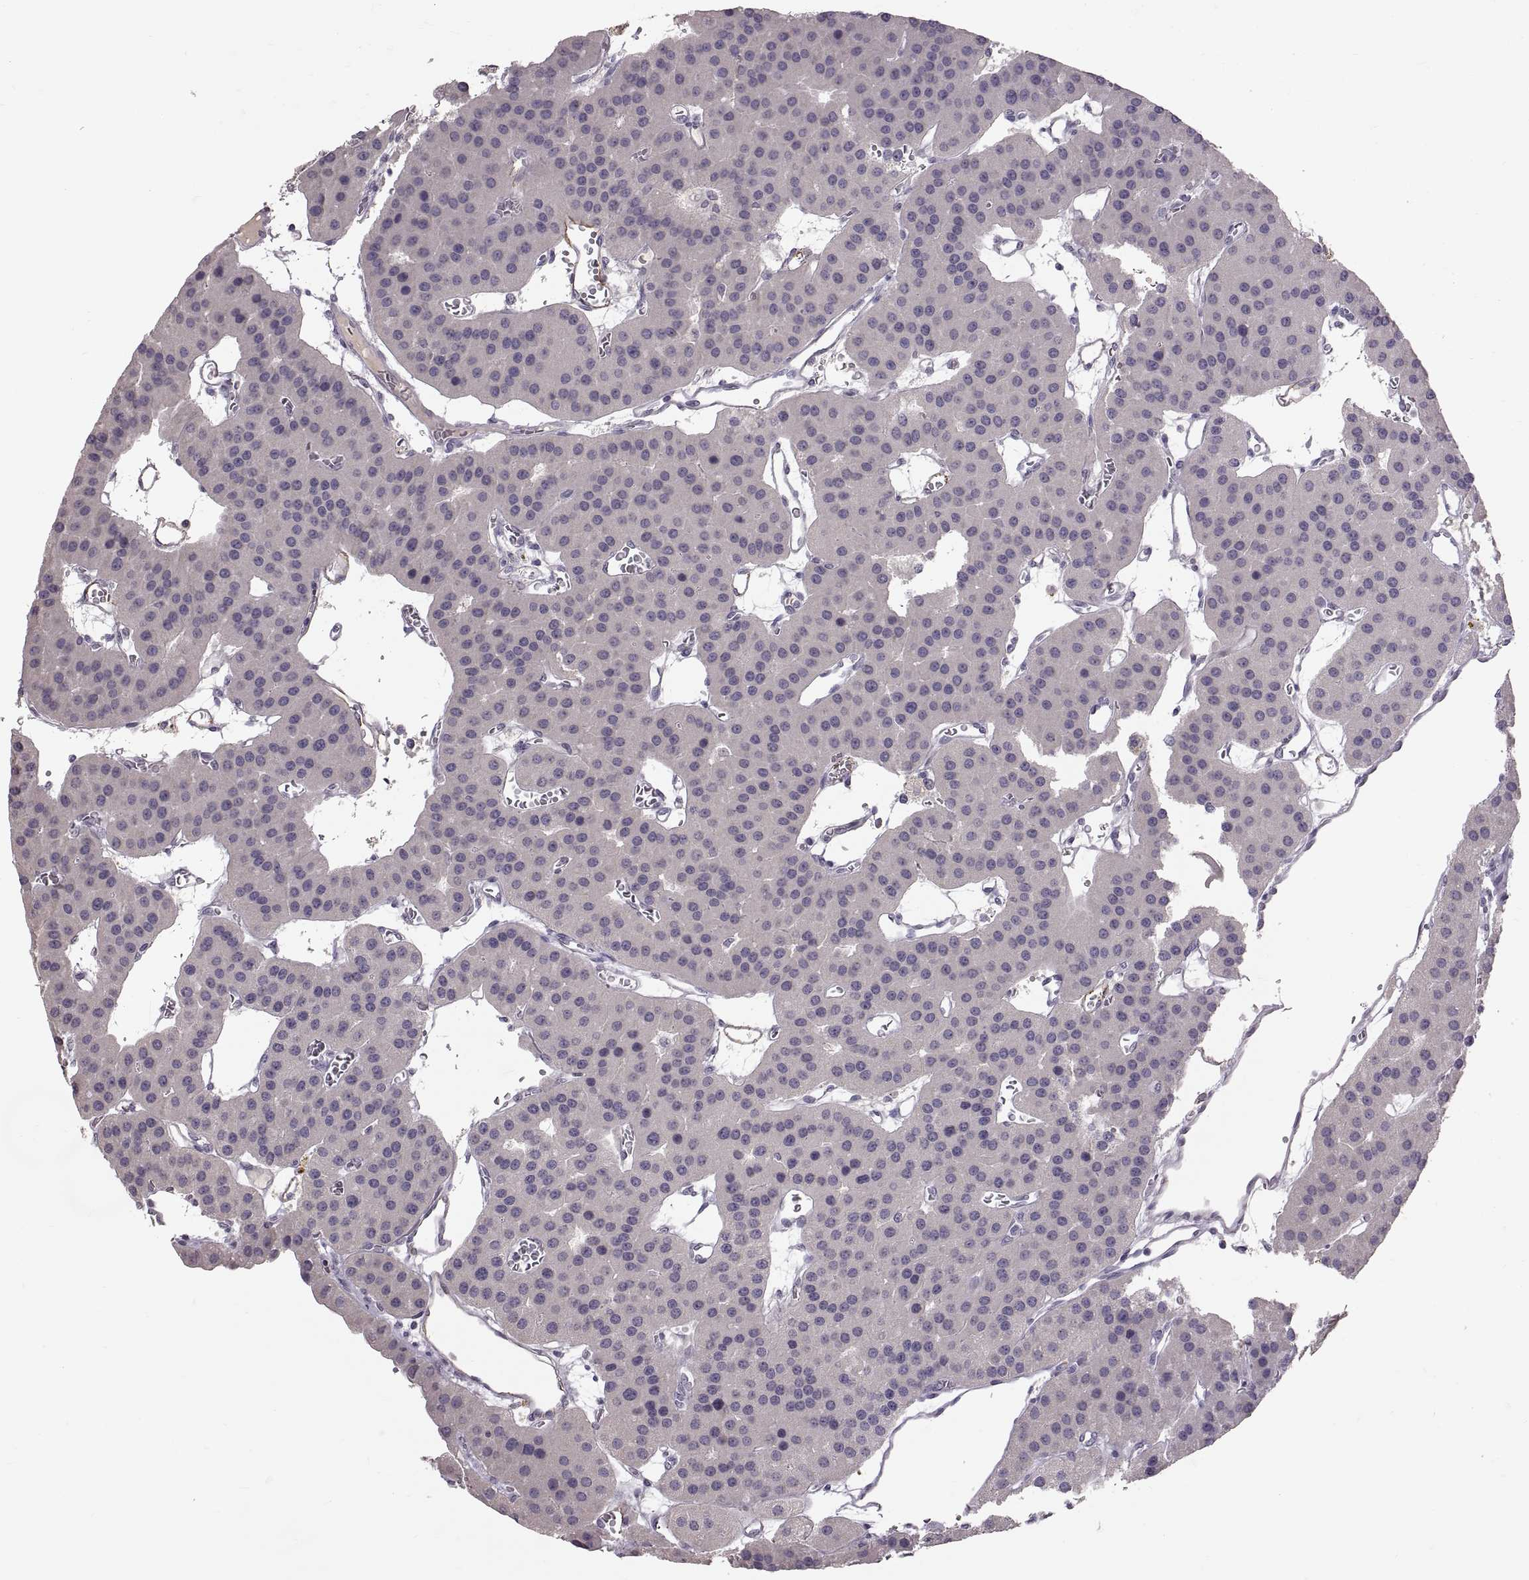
{"staining": {"intensity": "negative", "quantity": "none", "location": "none"}, "tissue": "parathyroid gland", "cell_type": "Glandular cells", "image_type": "normal", "snomed": [{"axis": "morphology", "description": "Normal tissue, NOS"}, {"axis": "morphology", "description": "Adenoma, NOS"}, {"axis": "topography", "description": "Parathyroid gland"}], "caption": "The image shows no significant positivity in glandular cells of parathyroid gland. (DAB (3,3'-diaminobenzidine) IHC visualized using brightfield microscopy, high magnification).", "gene": "CDH2", "patient": {"sex": "female", "age": 86}}